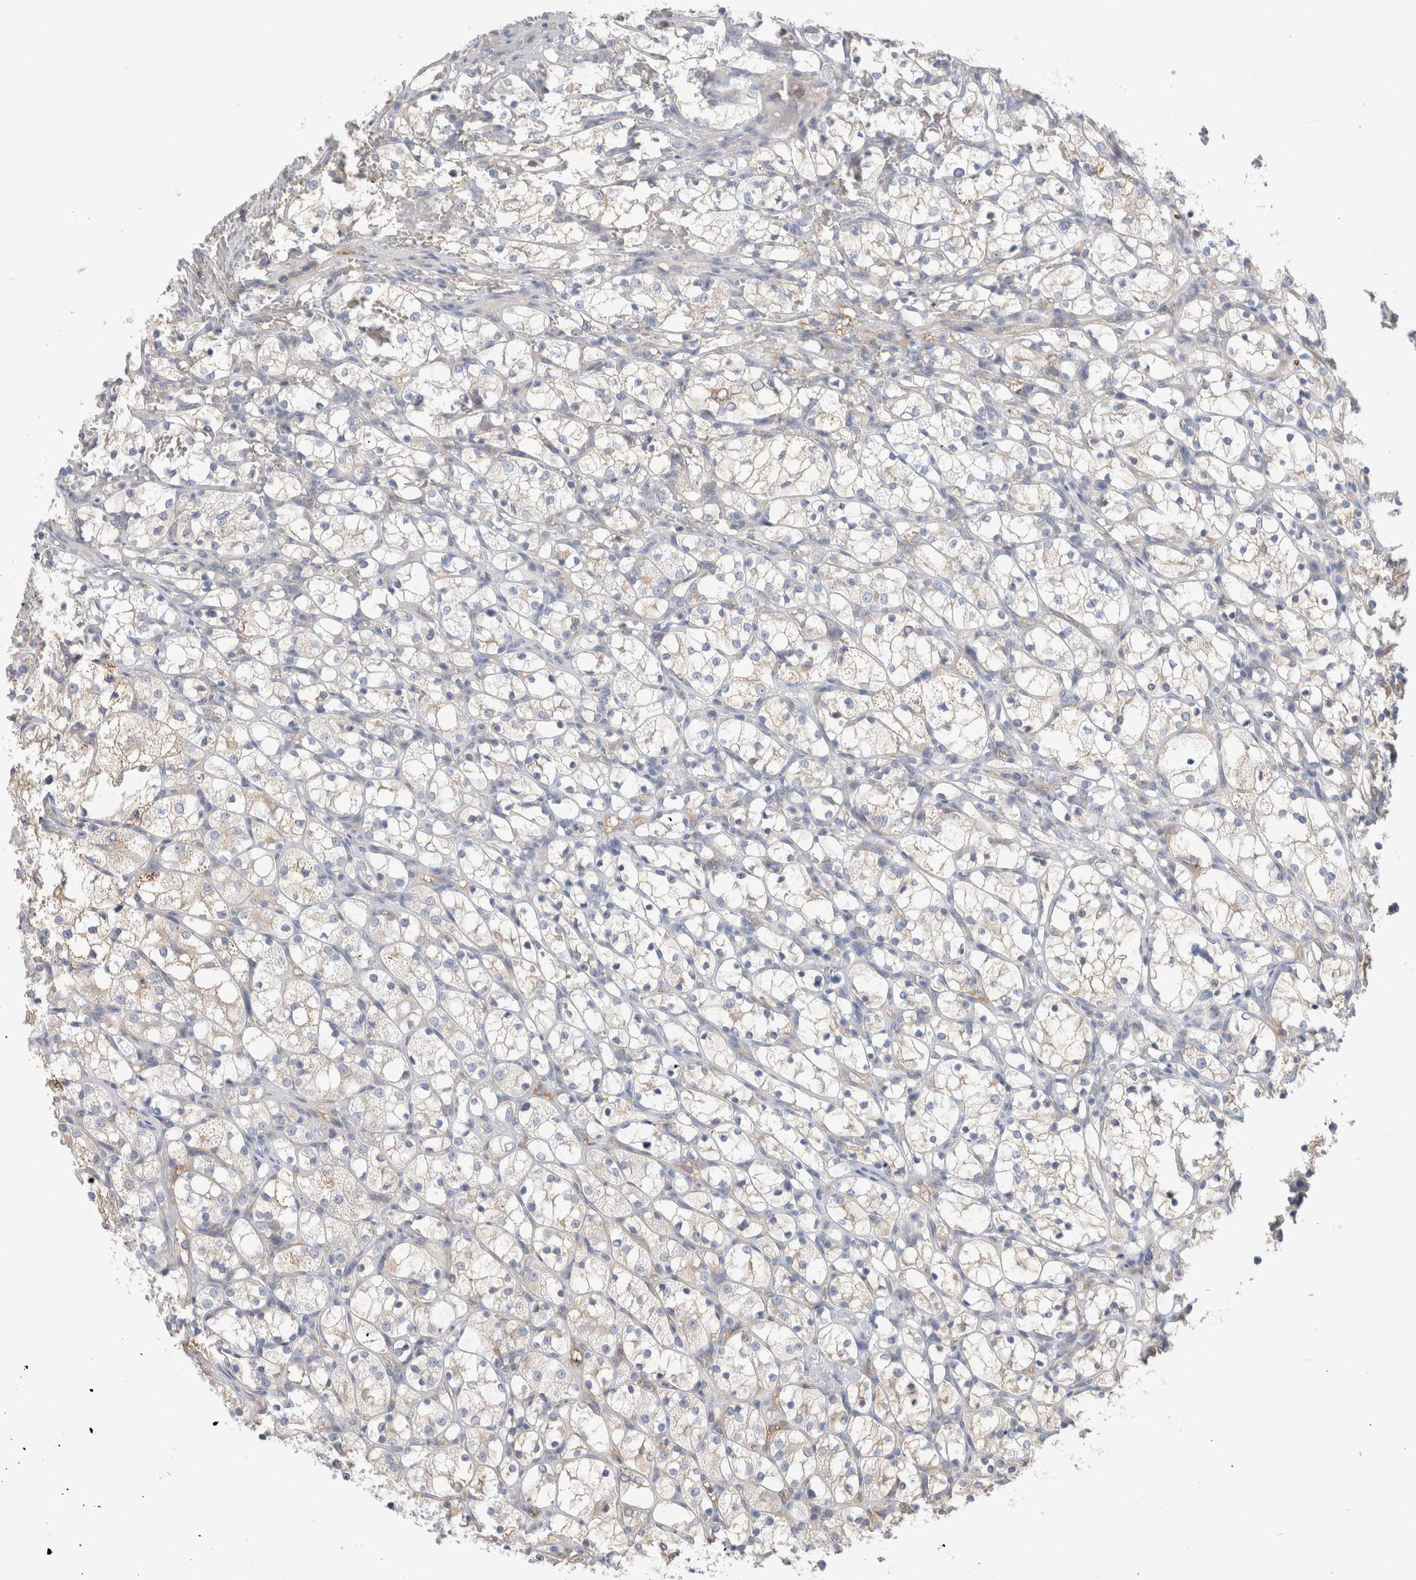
{"staining": {"intensity": "weak", "quantity": "<25%", "location": "cytoplasmic/membranous"}, "tissue": "renal cancer", "cell_type": "Tumor cells", "image_type": "cancer", "snomed": [{"axis": "morphology", "description": "Adenocarcinoma, NOS"}, {"axis": "topography", "description": "Kidney"}], "caption": "Protein analysis of renal adenocarcinoma displays no significant positivity in tumor cells. (DAB (3,3'-diaminobenzidine) immunohistochemistry (IHC) with hematoxylin counter stain).", "gene": "CAPN2", "patient": {"sex": "female", "age": 69}}